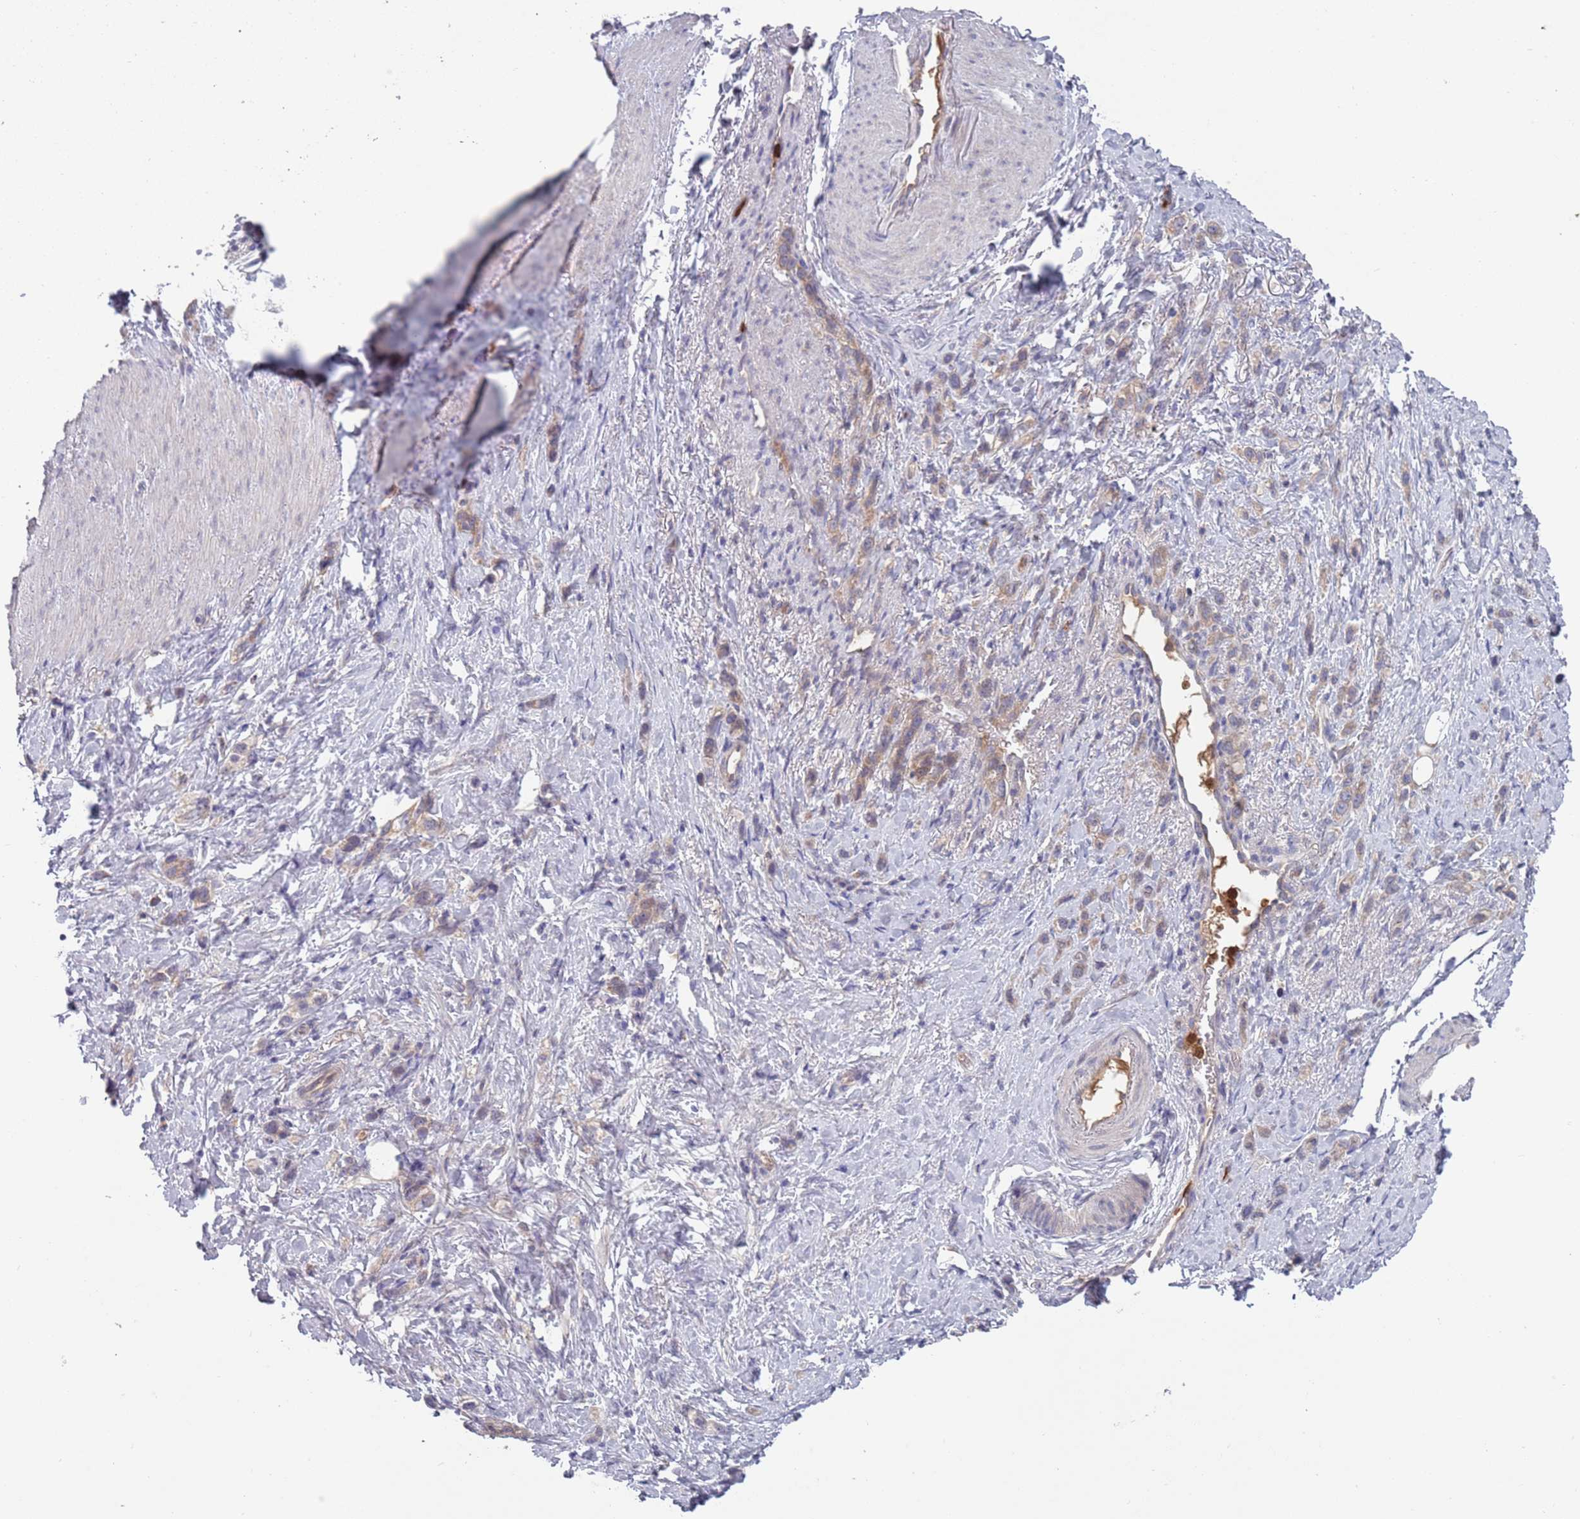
{"staining": {"intensity": "weak", "quantity": ">75%", "location": "cytoplasmic/membranous"}, "tissue": "stomach cancer", "cell_type": "Tumor cells", "image_type": "cancer", "snomed": [{"axis": "morphology", "description": "Adenocarcinoma, NOS"}, {"axis": "topography", "description": "Stomach"}], "caption": "The immunohistochemical stain labels weak cytoplasmic/membranous expression in tumor cells of adenocarcinoma (stomach) tissue. (brown staining indicates protein expression, while blue staining denotes nuclei).", "gene": "TYW1", "patient": {"sex": "female", "age": 65}}